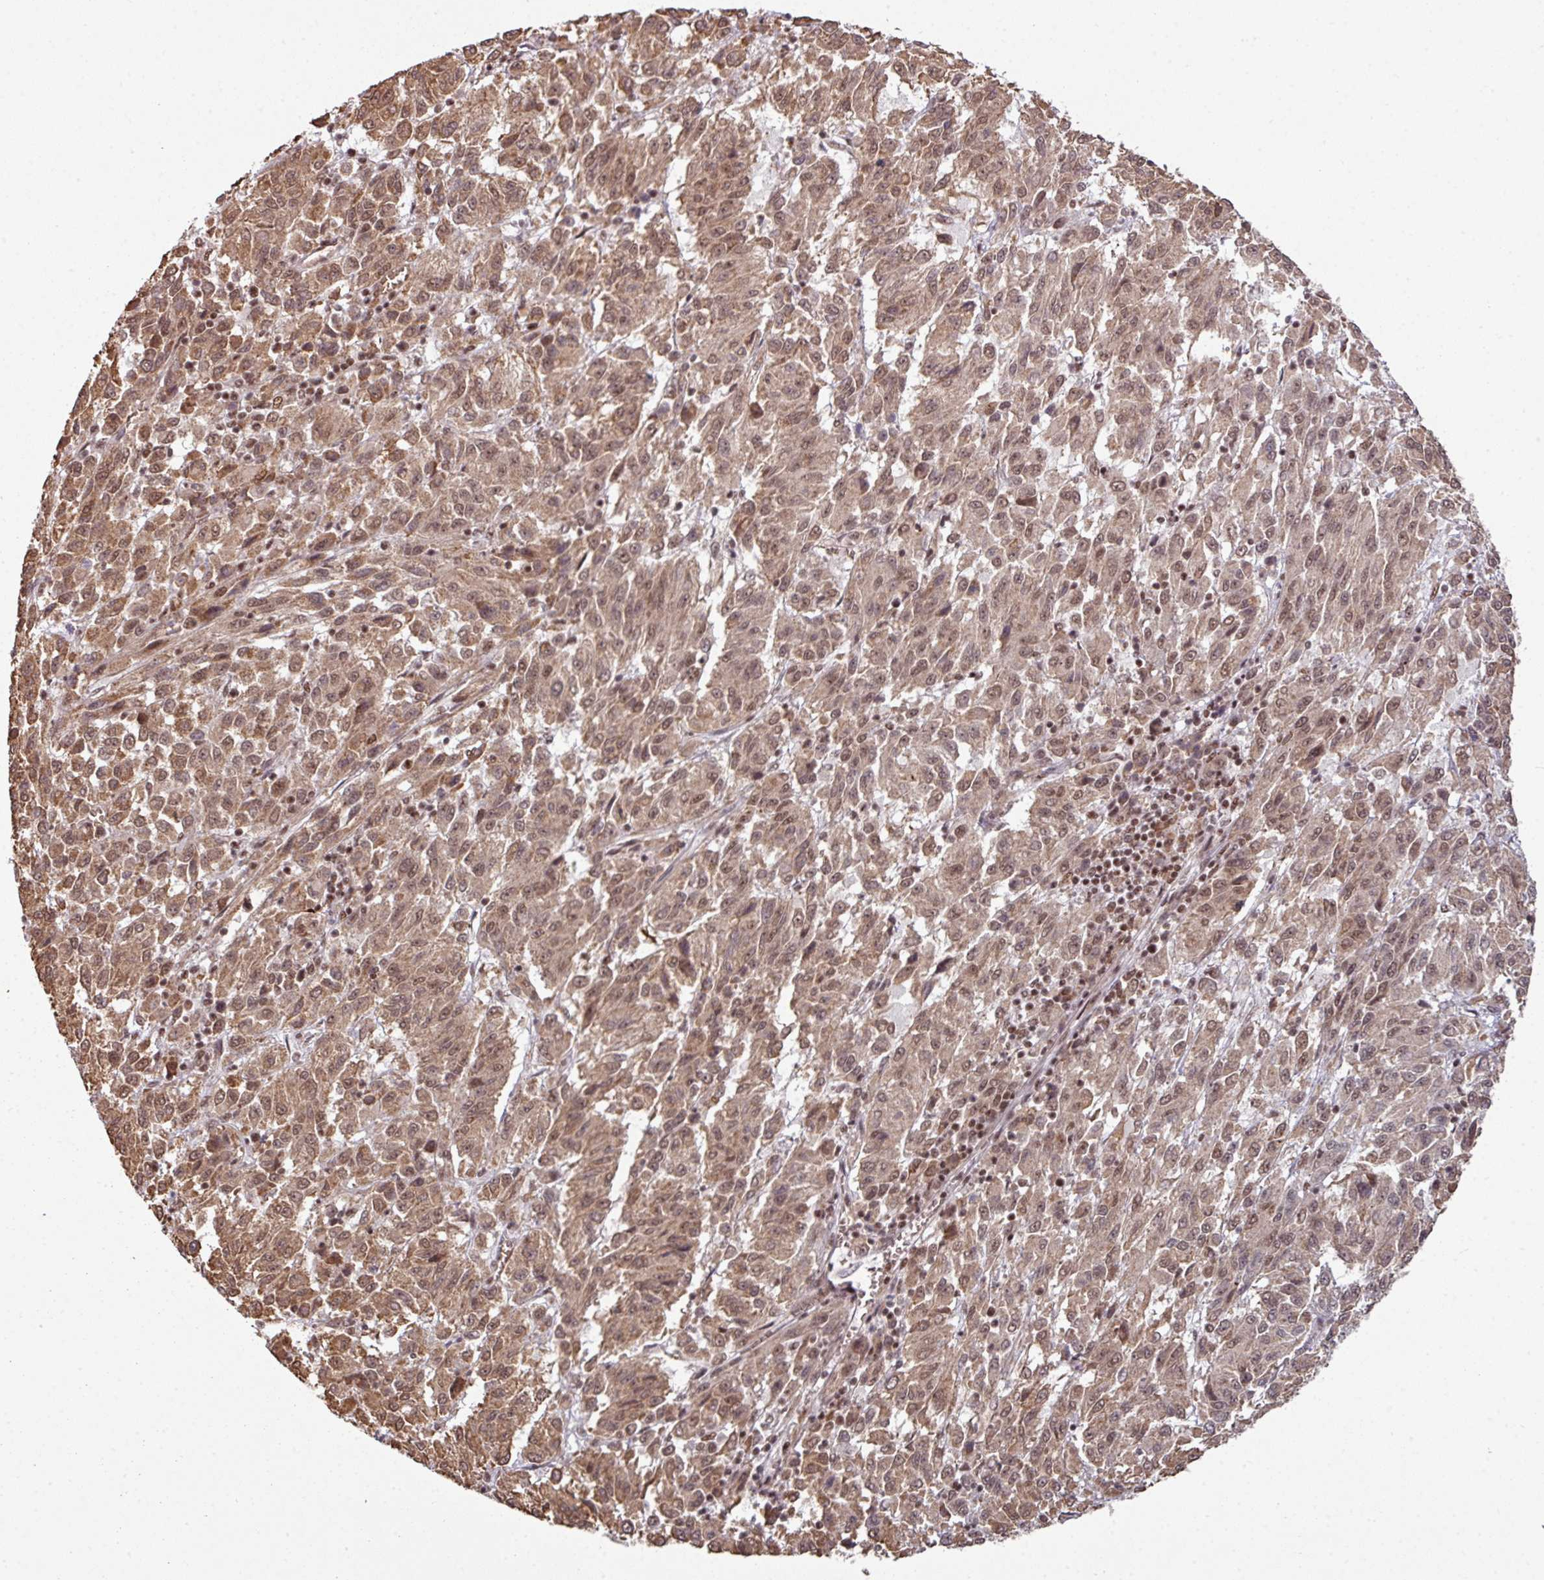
{"staining": {"intensity": "moderate", "quantity": ">75%", "location": "cytoplasmic/membranous,nuclear"}, "tissue": "melanoma", "cell_type": "Tumor cells", "image_type": "cancer", "snomed": [{"axis": "morphology", "description": "Malignant melanoma, Metastatic site"}, {"axis": "topography", "description": "Lung"}], "caption": "Protein expression analysis of malignant melanoma (metastatic site) shows moderate cytoplasmic/membranous and nuclear positivity in approximately >75% of tumor cells.", "gene": "PHF23", "patient": {"sex": "male", "age": 64}}